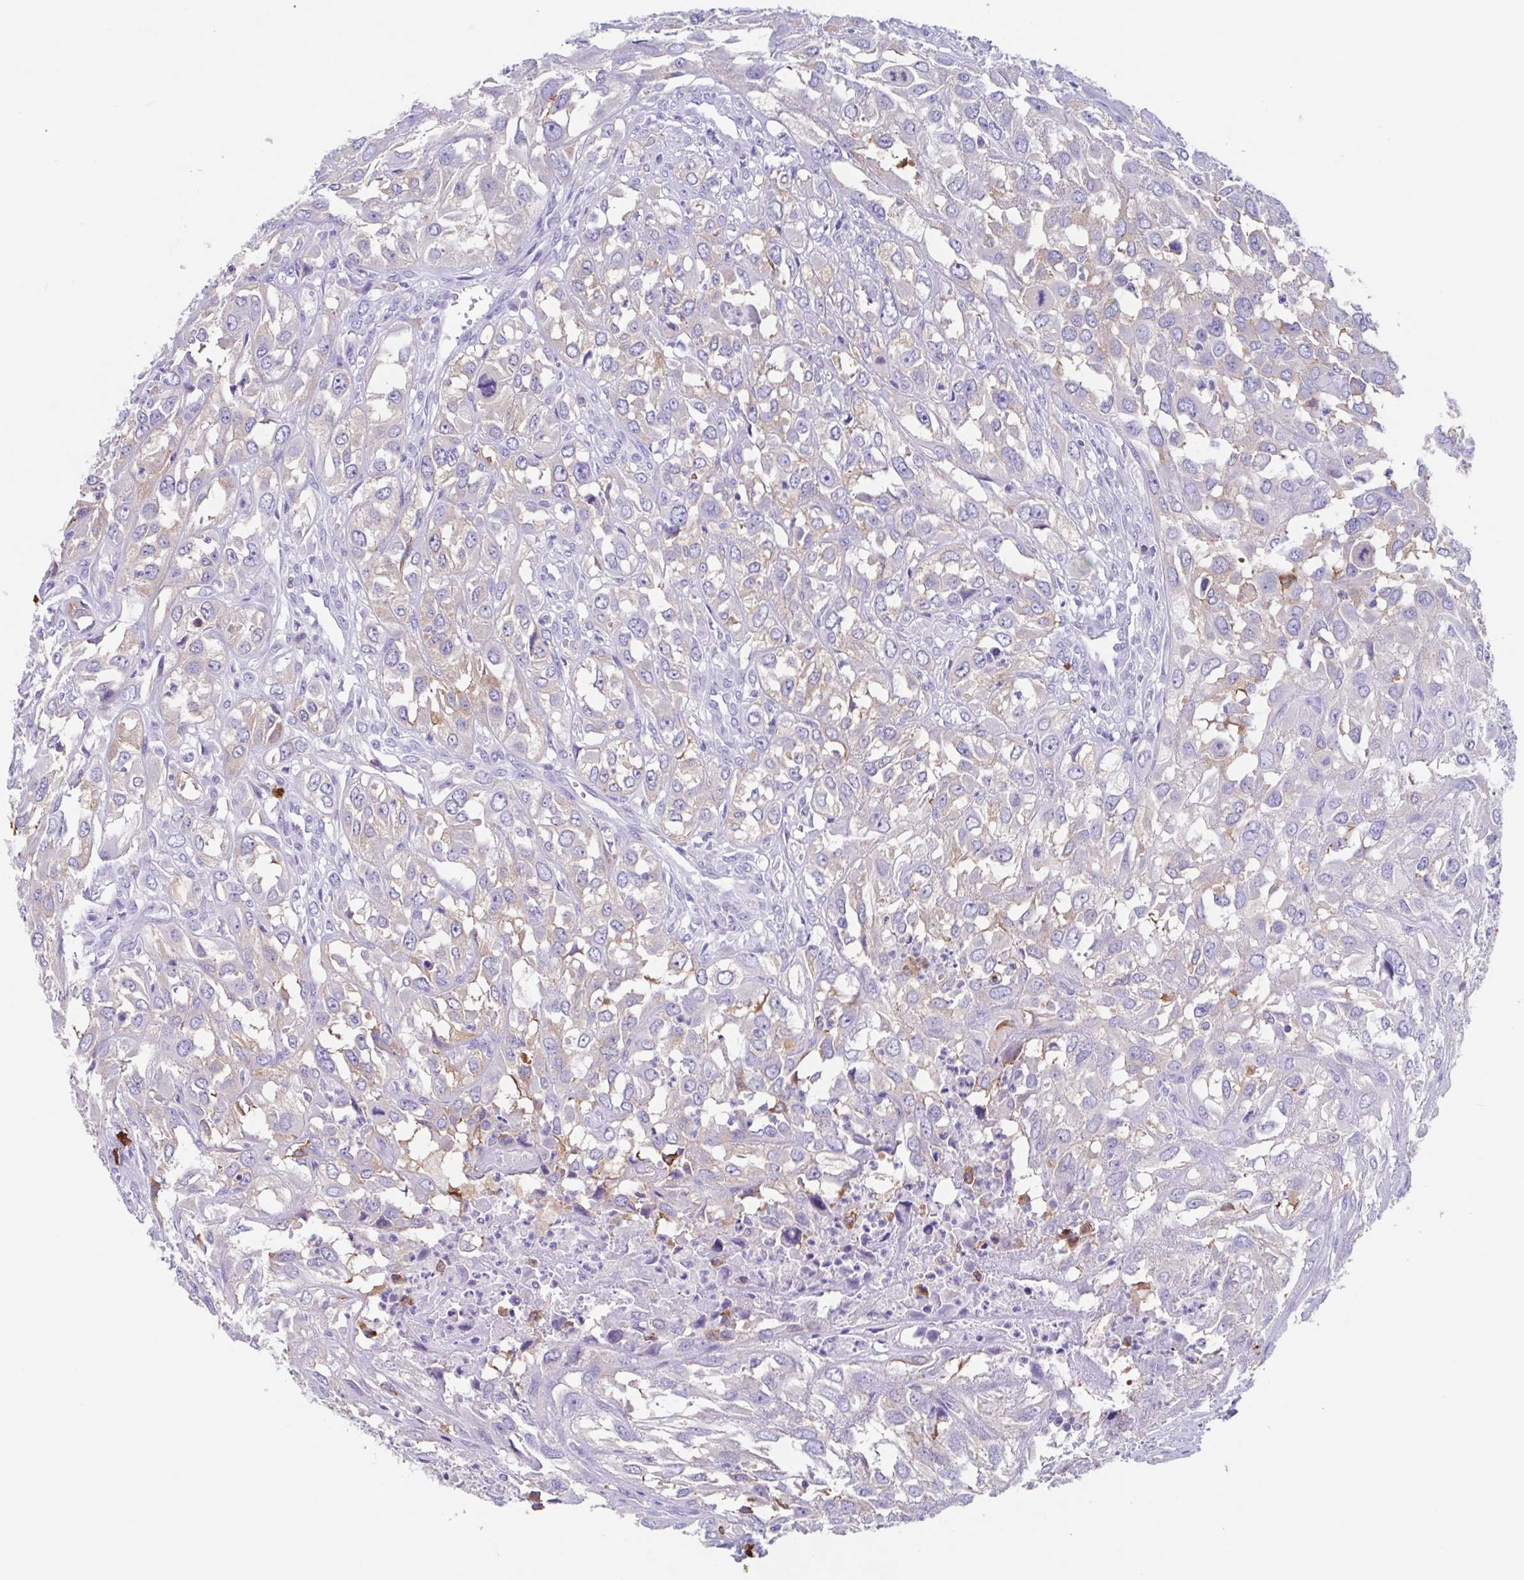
{"staining": {"intensity": "negative", "quantity": "none", "location": "none"}, "tissue": "urothelial cancer", "cell_type": "Tumor cells", "image_type": "cancer", "snomed": [{"axis": "morphology", "description": "Urothelial carcinoma, High grade"}, {"axis": "topography", "description": "Urinary bladder"}], "caption": "Protein analysis of urothelial carcinoma (high-grade) demonstrates no significant staining in tumor cells. (DAB (3,3'-diaminobenzidine) immunohistochemistry (IHC) with hematoxylin counter stain).", "gene": "TPD52", "patient": {"sex": "male", "age": 67}}